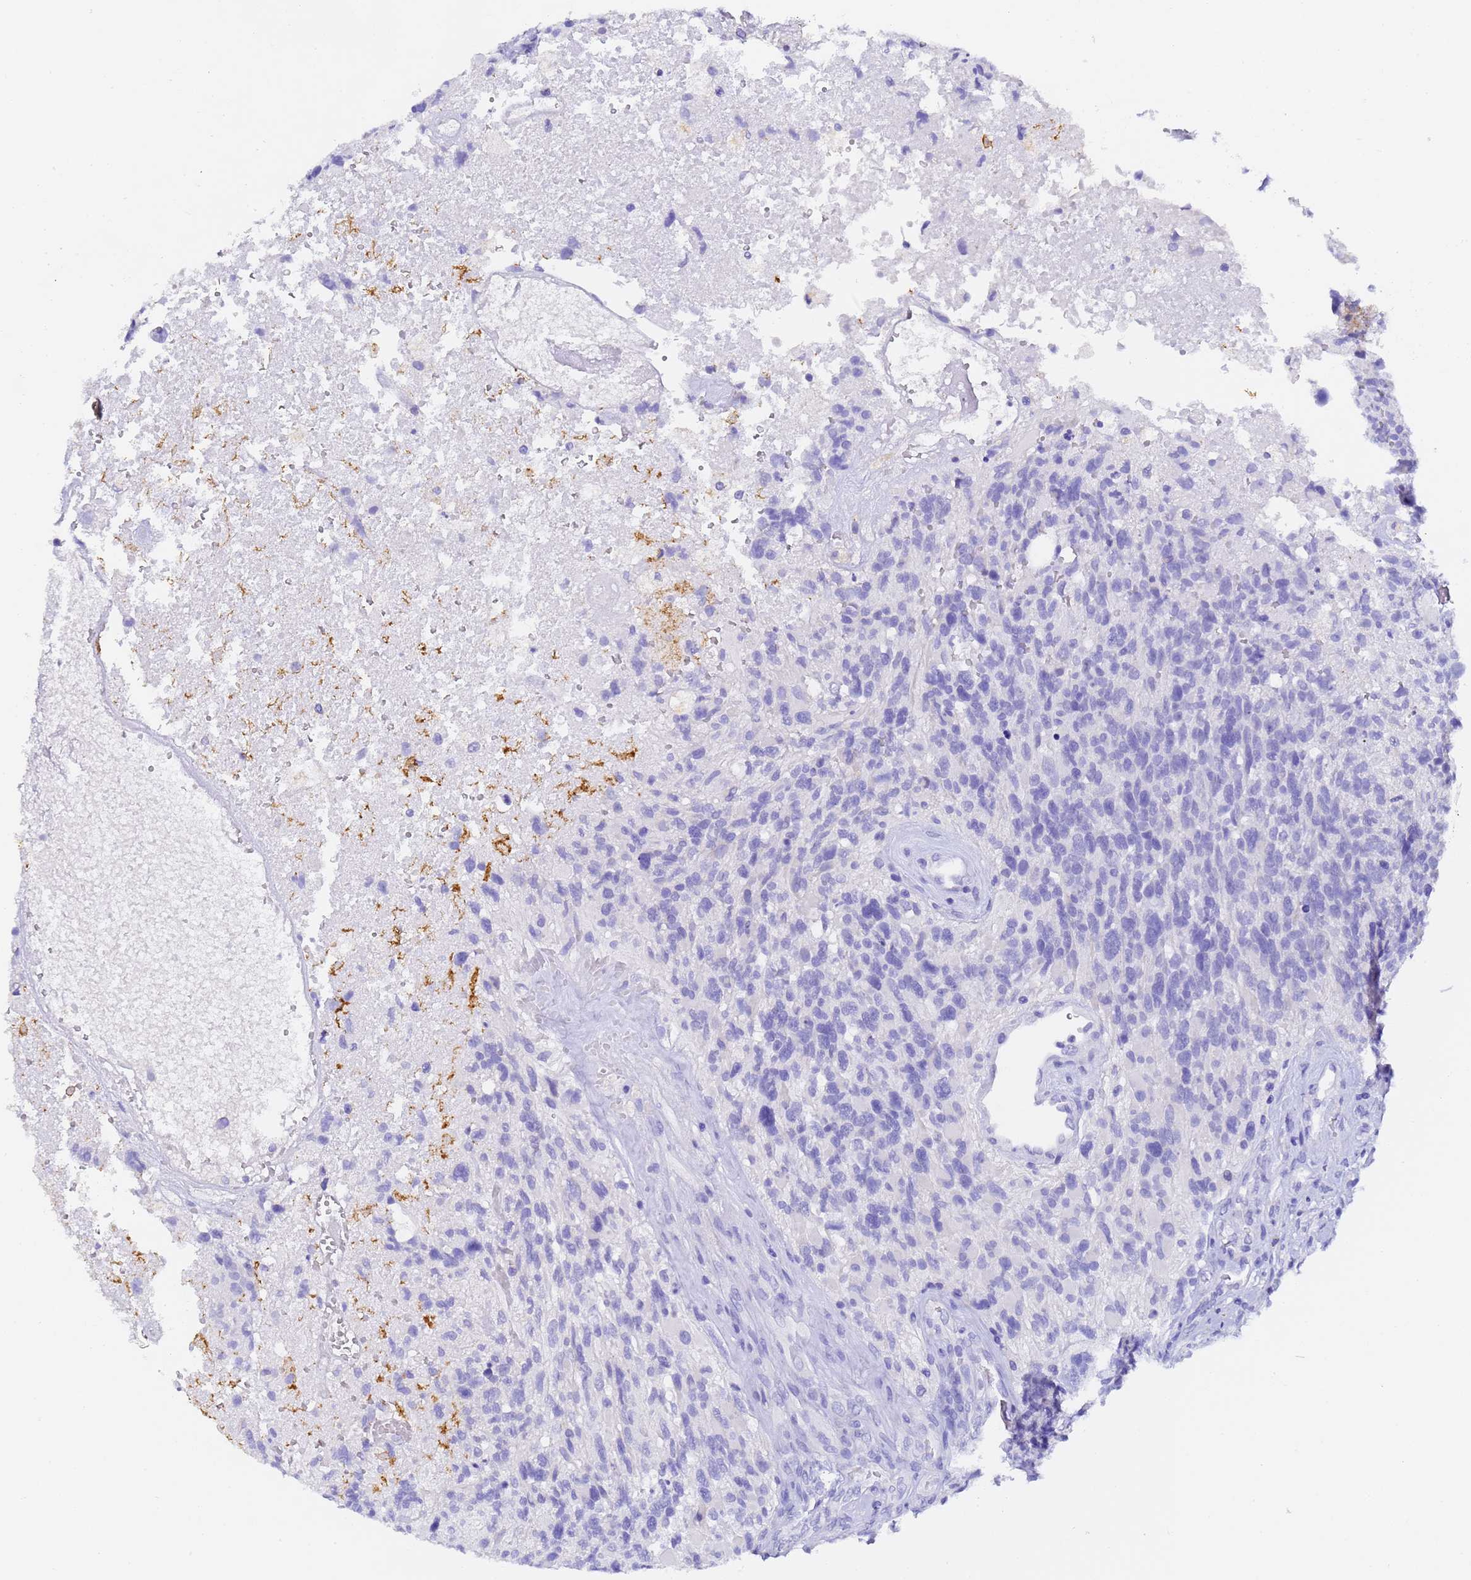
{"staining": {"intensity": "negative", "quantity": "none", "location": "none"}, "tissue": "glioma", "cell_type": "Tumor cells", "image_type": "cancer", "snomed": [{"axis": "morphology", "description": "Glioma, malignant, High grade"}, {"axis": "topography", "description": "Brain"}], "caption": "The image shows no significant staining in tumor cells of glioma.", "gene": "GABRA1", "patient": {"sex": "male", "age": 76}}